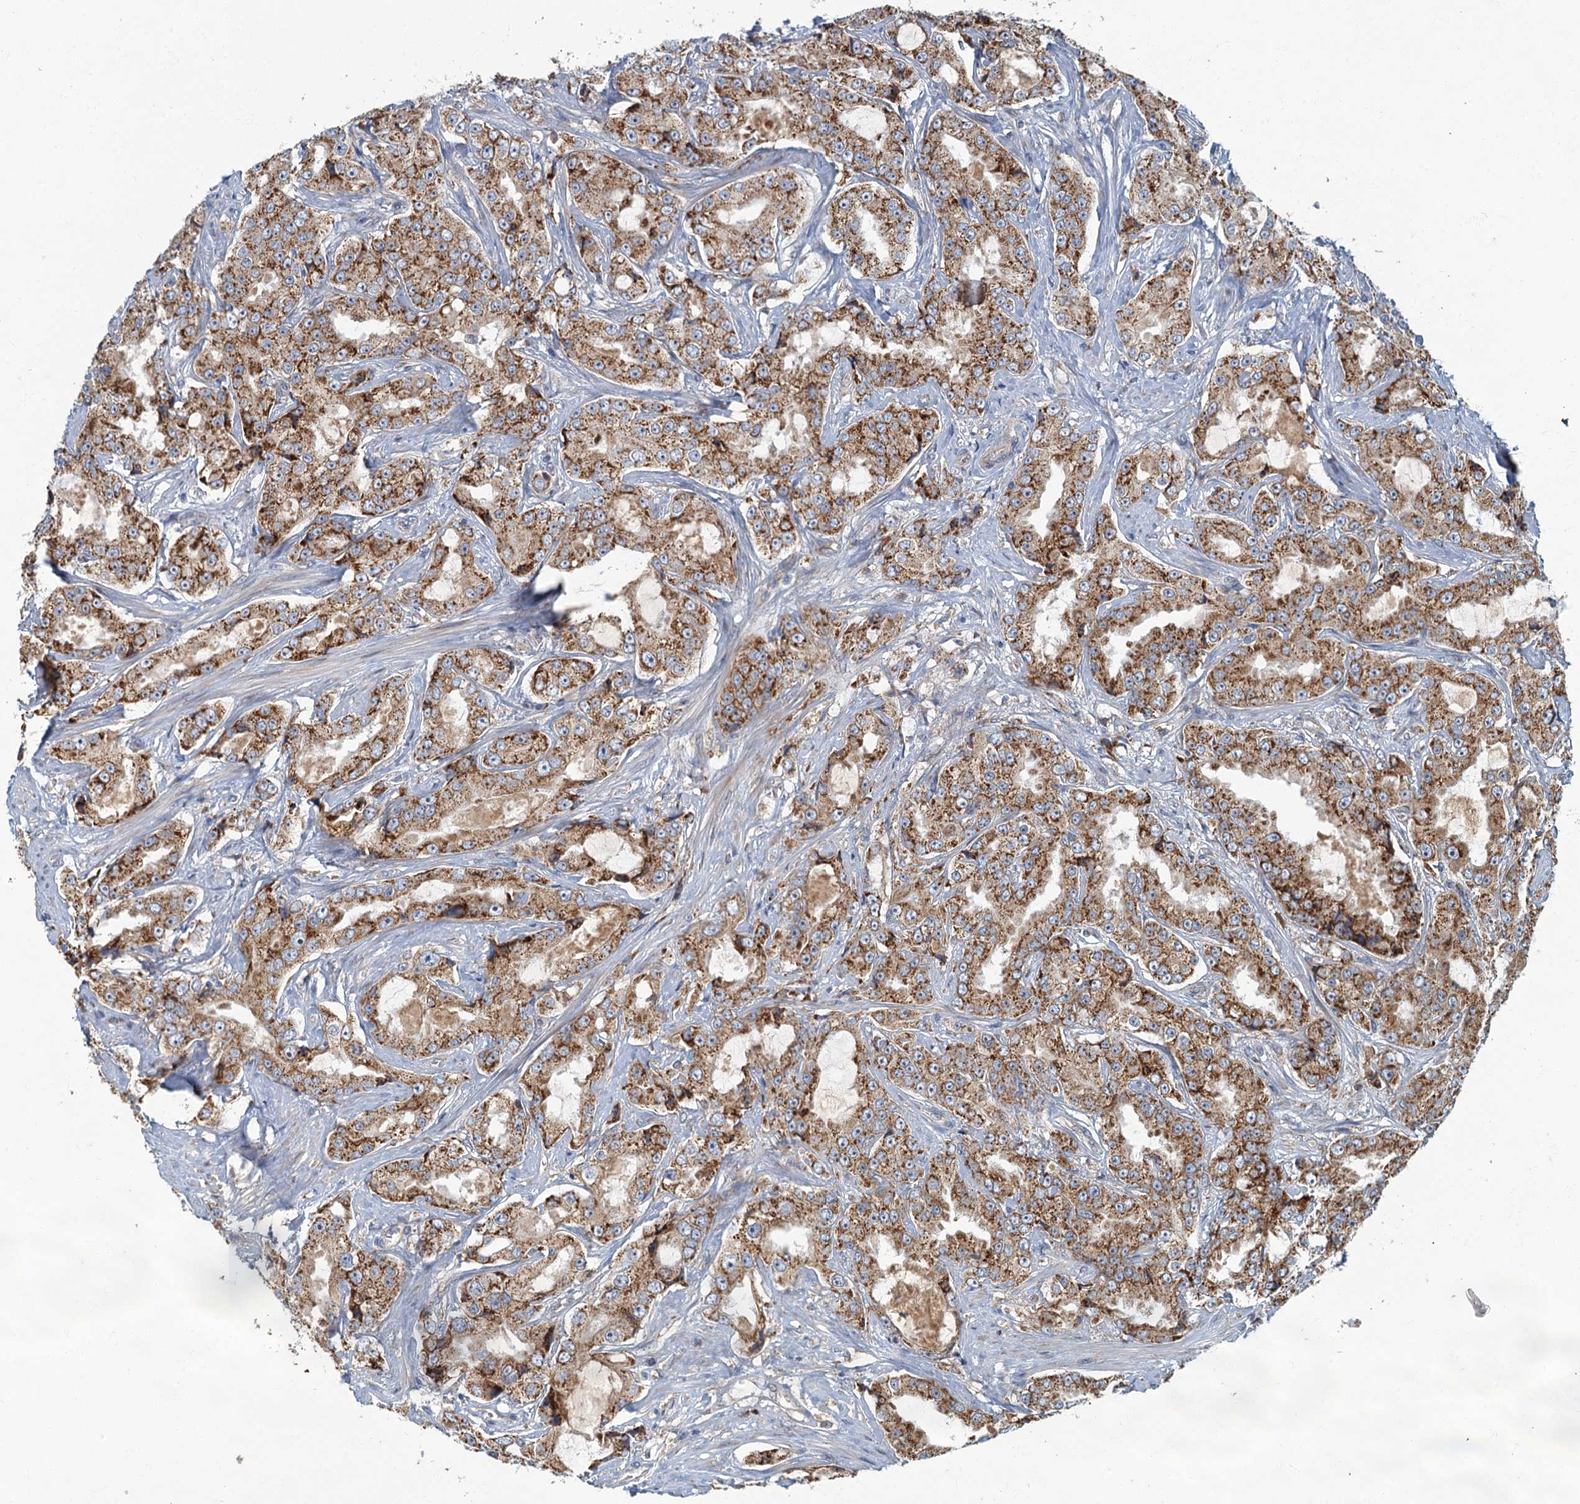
{"staining": {"intensity": "strong", "quantity": ">75%", "location": "cytoplasmic/membranous"}, "tissue": "prostate cancer", "cell_type": "Tumor cells", "image_type": "cancer", "snomed": [{"axis": "morphology", "description": "Adenocarcinoma, High grade"}, {"axis": "topography", "description": "Prostate"}], "caption": "This is an image of immunohistochemistry (IHC) staining of prostate adenocarcinoma (high-grade), which shows strong positivity in the cytoplasmic/membranous of tumor cells.", "gene": "SPDYC", "patient": {"sex": "male", "age": 73}}